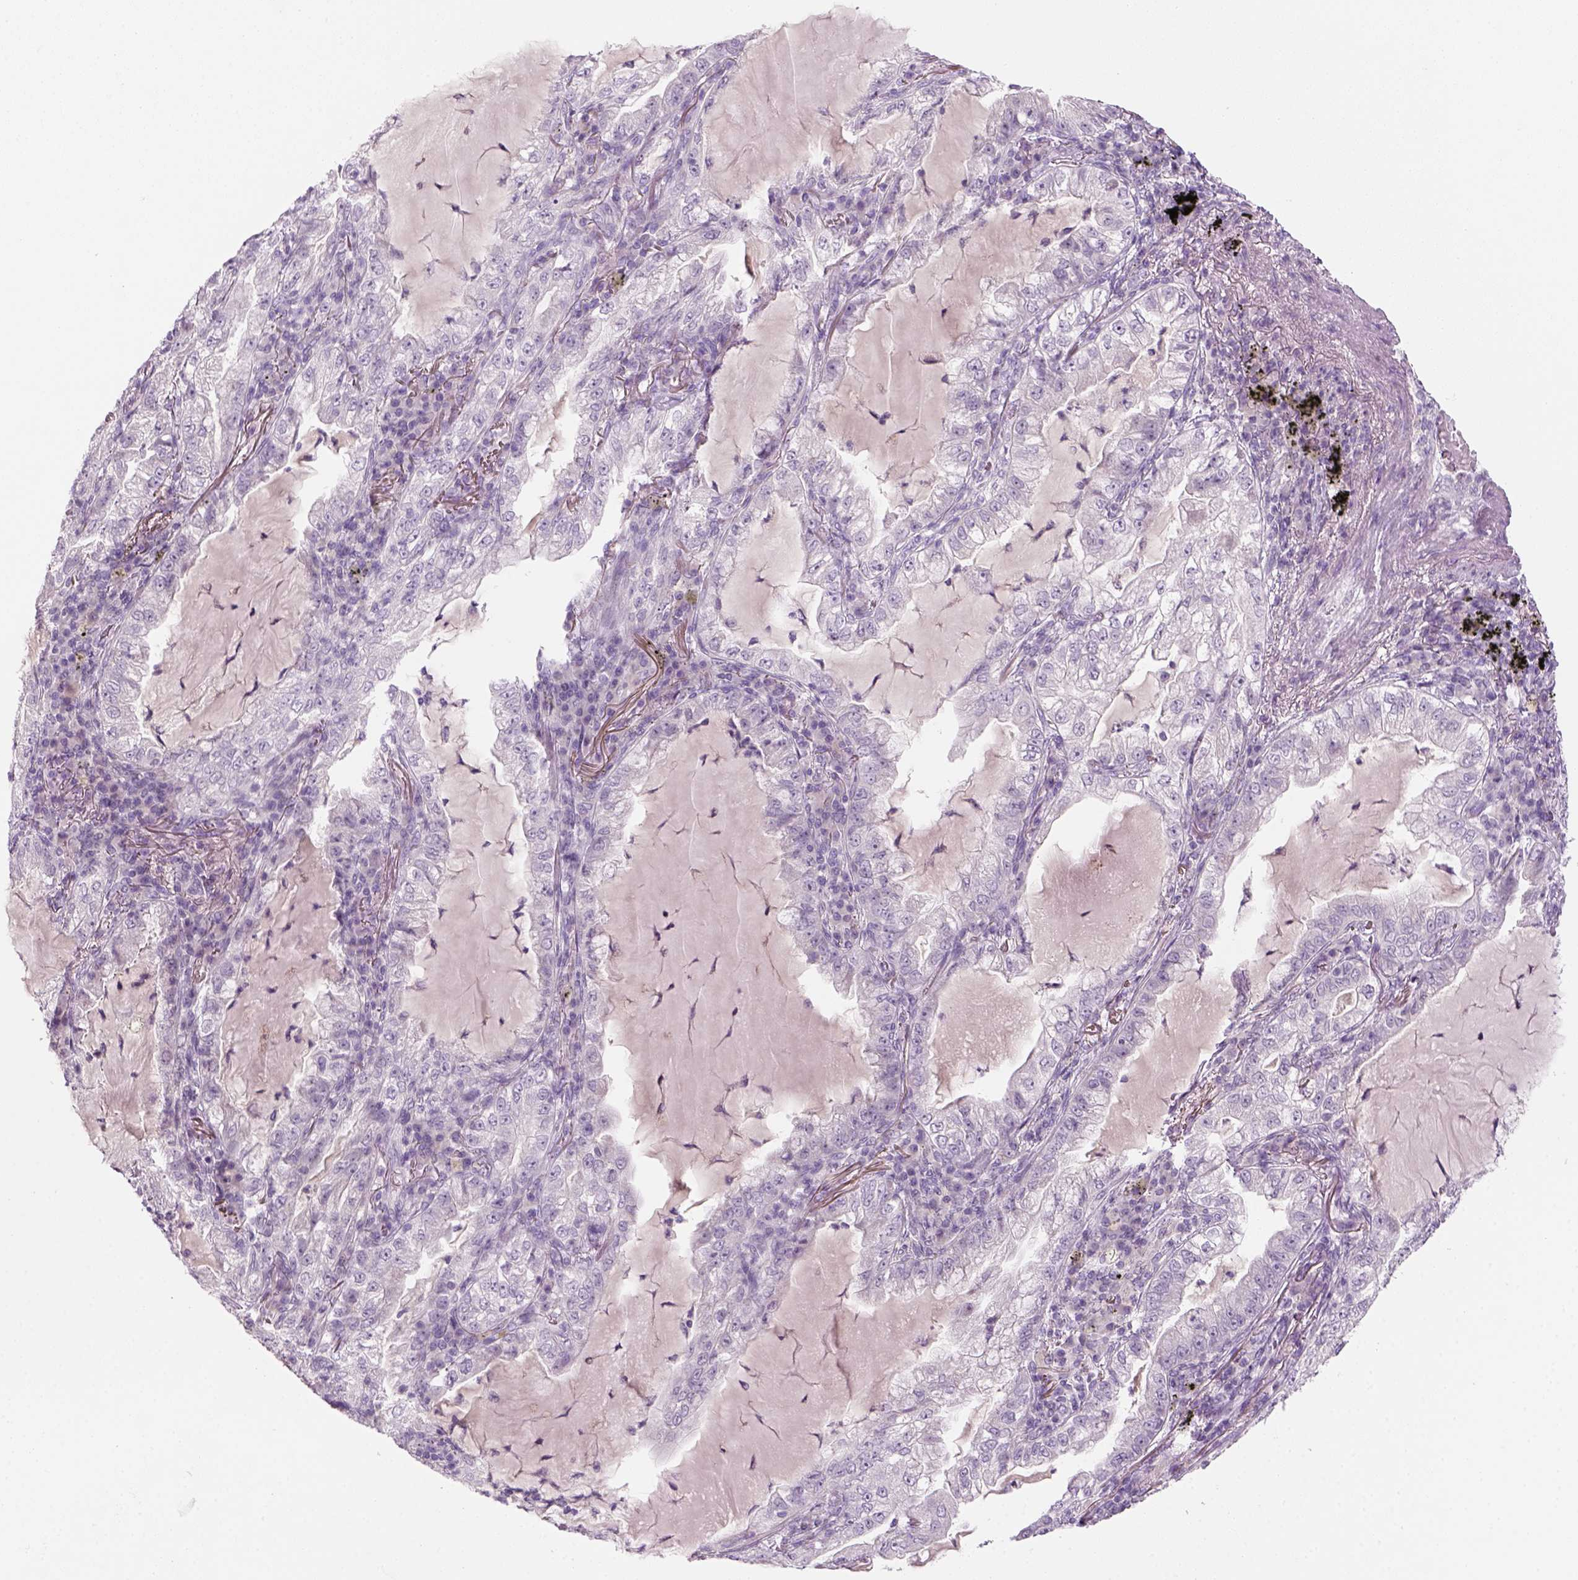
{"staining": {"intensity": "negative", "quantity": "none", "location": "none"}, "tissue": "lung cancer", "cell_type": "Tumor cells", "image_type": "cancer", "snomed": [{"axis": "morphology", "description": "Adenocarcinoma, NOS"}, {"axis": "topography", "description": "Lung"}], "caption": "This is an immunohistochemistry histopathology image of lung adenocarcinoma. There is no staining in tumor cells.", "gene": "GFI1B", "patient": {"sex": "female", "age": 73}}